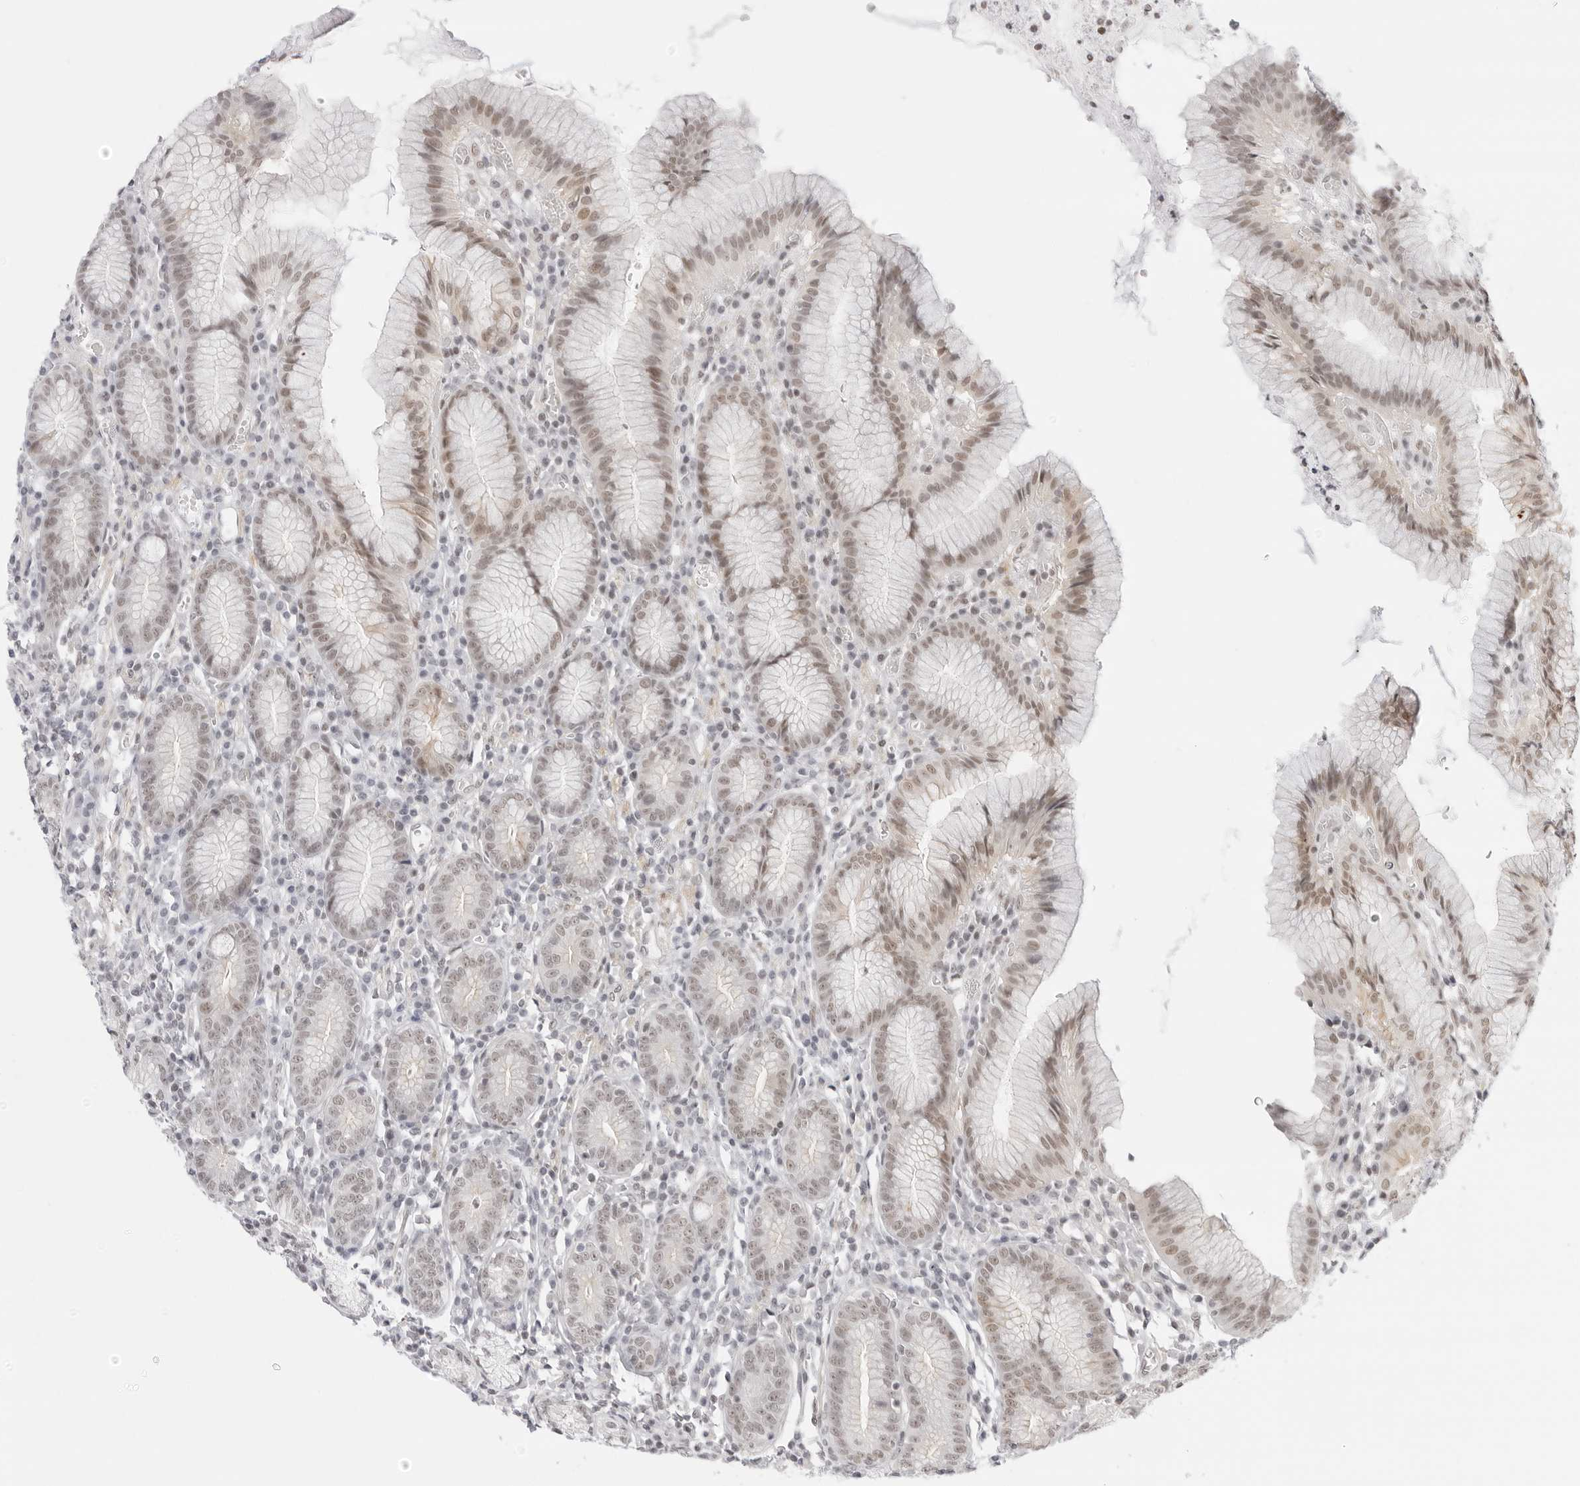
{"staining": {"intensity": "weak", "quantity": "25%-75%", "location": "nuclear"}, "tissue": "stomach", "cell_type": "Glandular cells", "image_type": "normal", "snomed": [{"axis": "morphology", "description": "Normal tissue, NOS"}, {"axis": "topography", "description": "Stomach"}], "caption": "Stomach stained with a protein marker reveals weak staining in glandular cells.", "gene": "TCIM", "patient": {"sex": "male", "age": 55}}